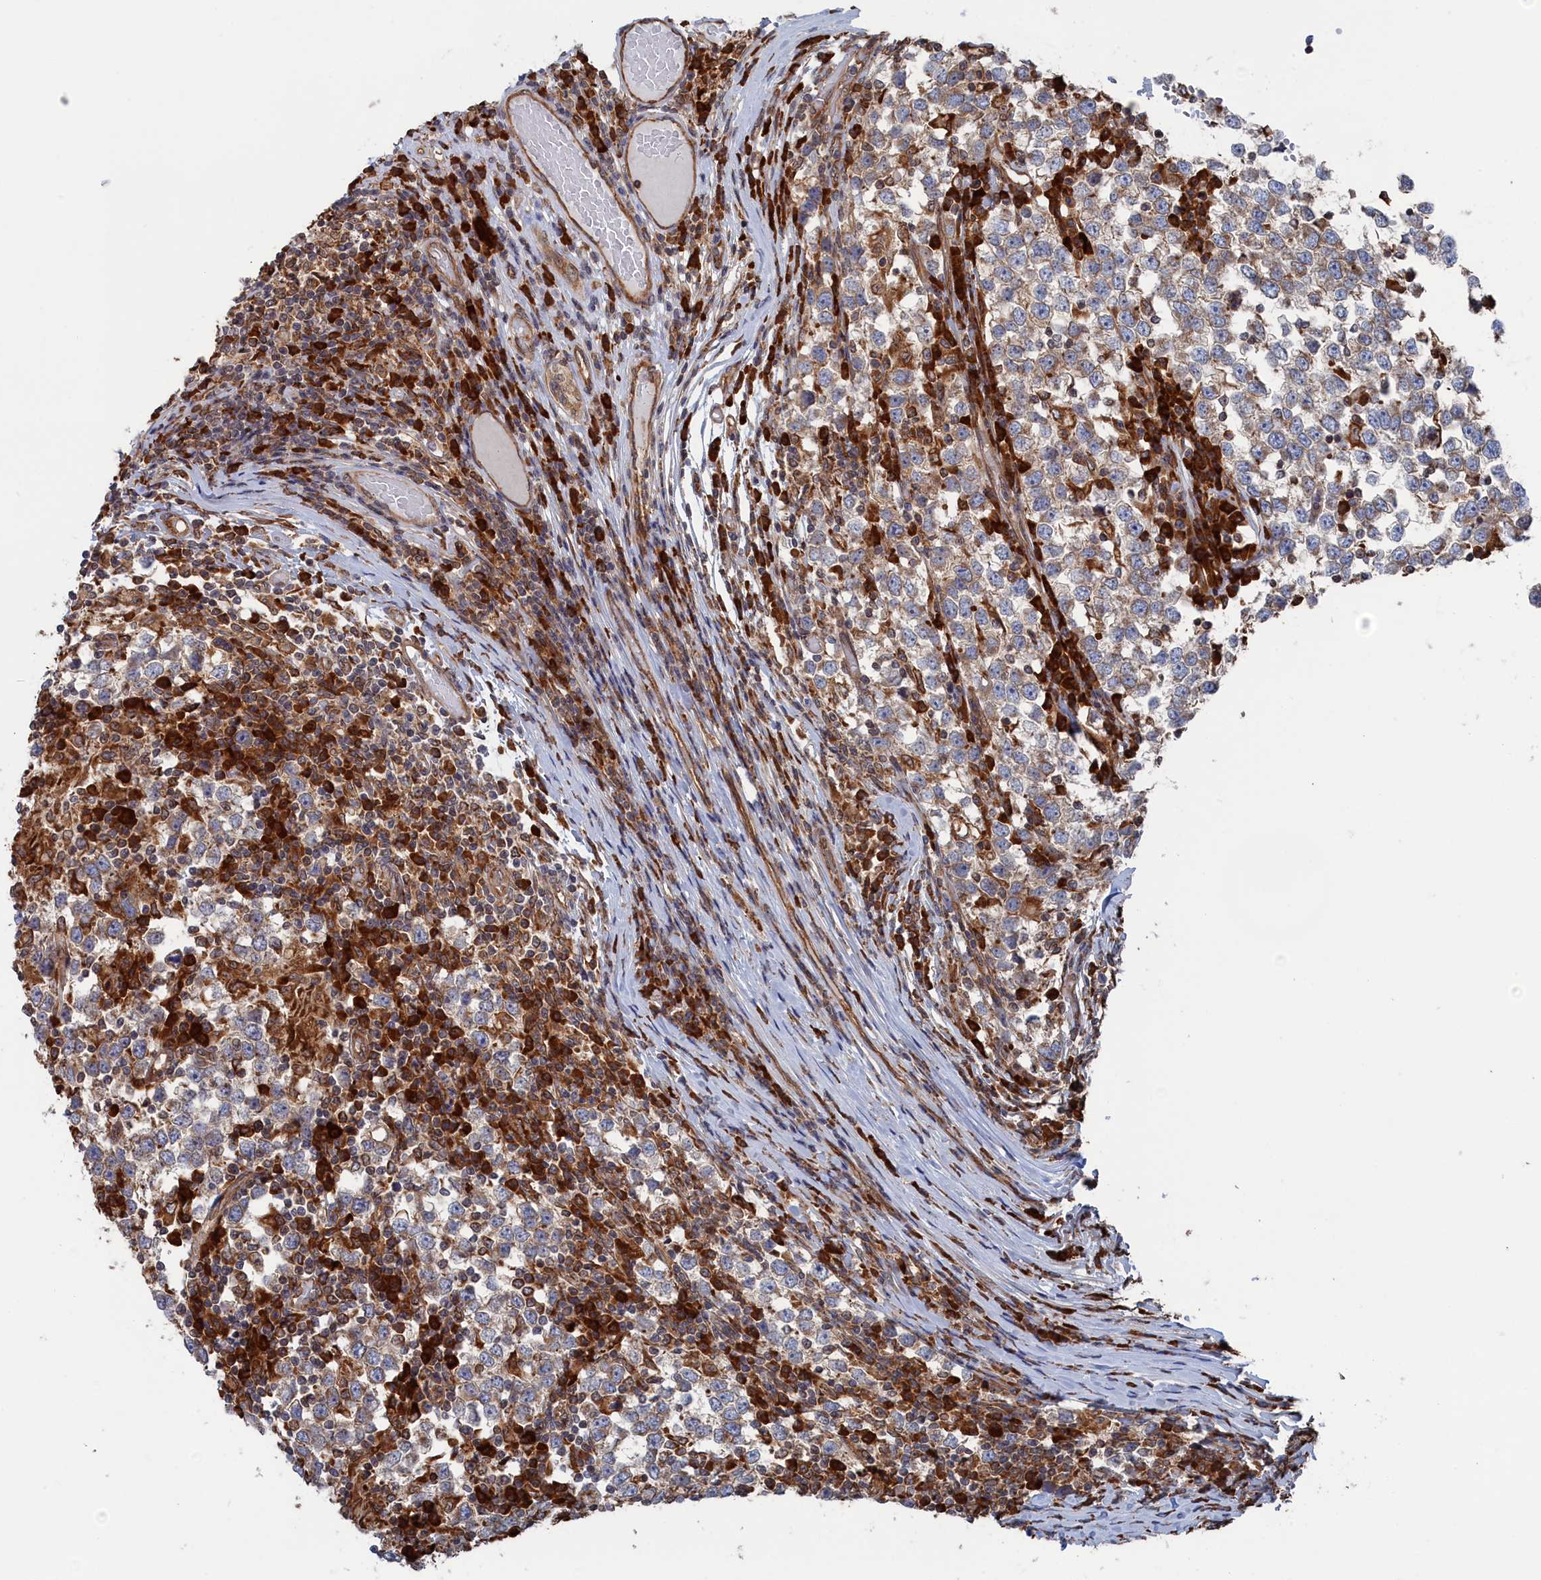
{"staining": {"intensity": "weak", "quantity": "<25%", "location": "cytoplasmic/membranous"}, "tissue": "testis cancer", "cell_type": "Tumor cells", "image_type": "cancer", "snomed": [{"axis": "morphology", "description": "Seminoma, NOS"}, {"axis": "topography", "description": "Testis"}], "caption": "Tumor cells show no significant protein positivity in testis cancer (seminoma).", "gene": "BPIFB6", "patient": {"sex": "male", "age": 65}}